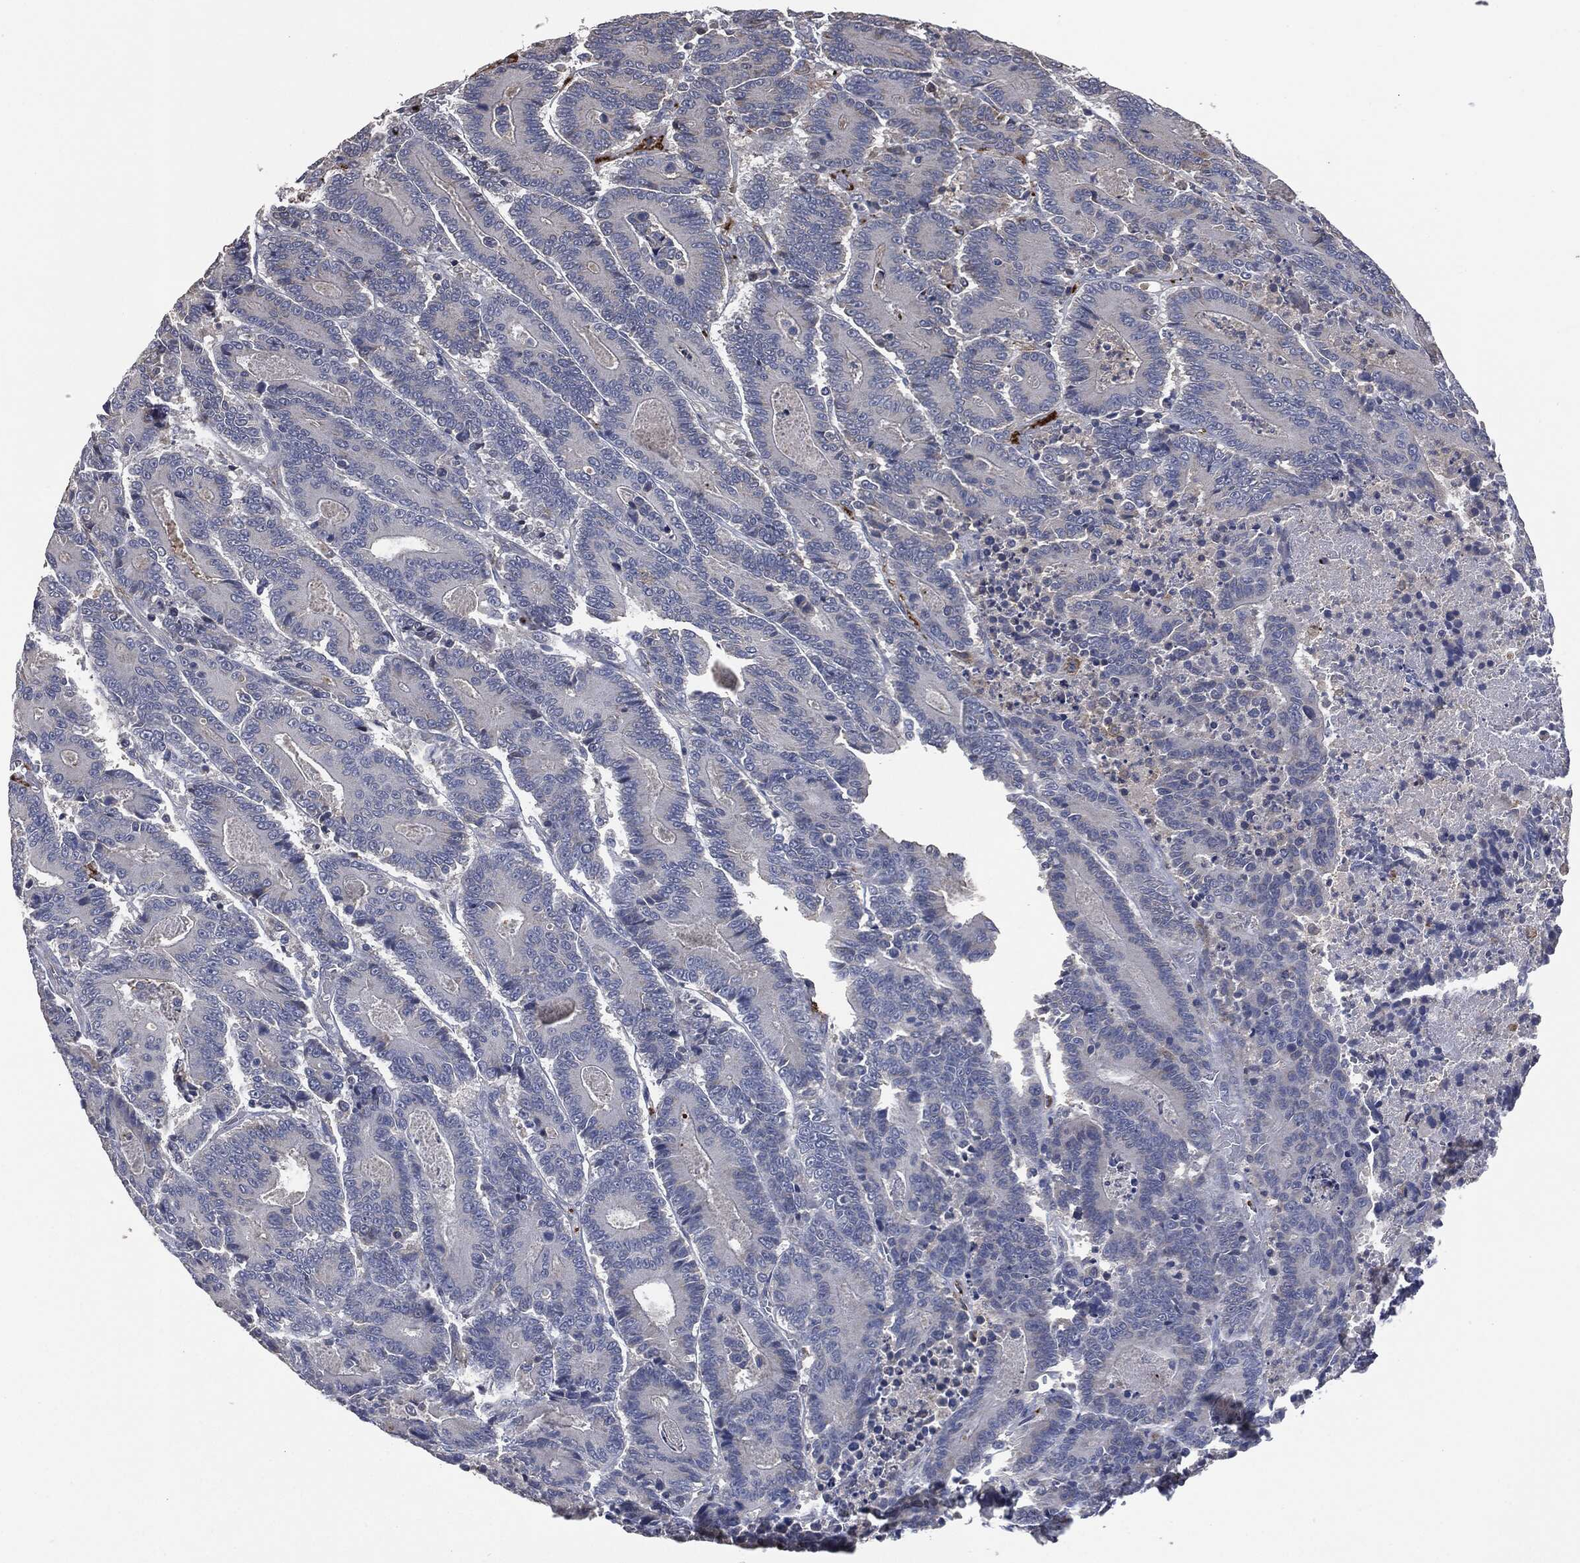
{"staining": {"intensity": "negative", "quantity": "none", "location": "none"}, "tissue": "colorectal cancer", "cell_type": "Tumor cells", "image_type": "cancer", "snomed": [{"axis": "morphology", "description": "Adenocarcinoma, NOS"}, {"axis": "topography", "description": "Colon"}], "caption": "Tumor cells show no significant protein staining in colorectal cancer (adenocarcinoma).", "gene": "CD33", "patient": {"sex": "male", "age": 83}}